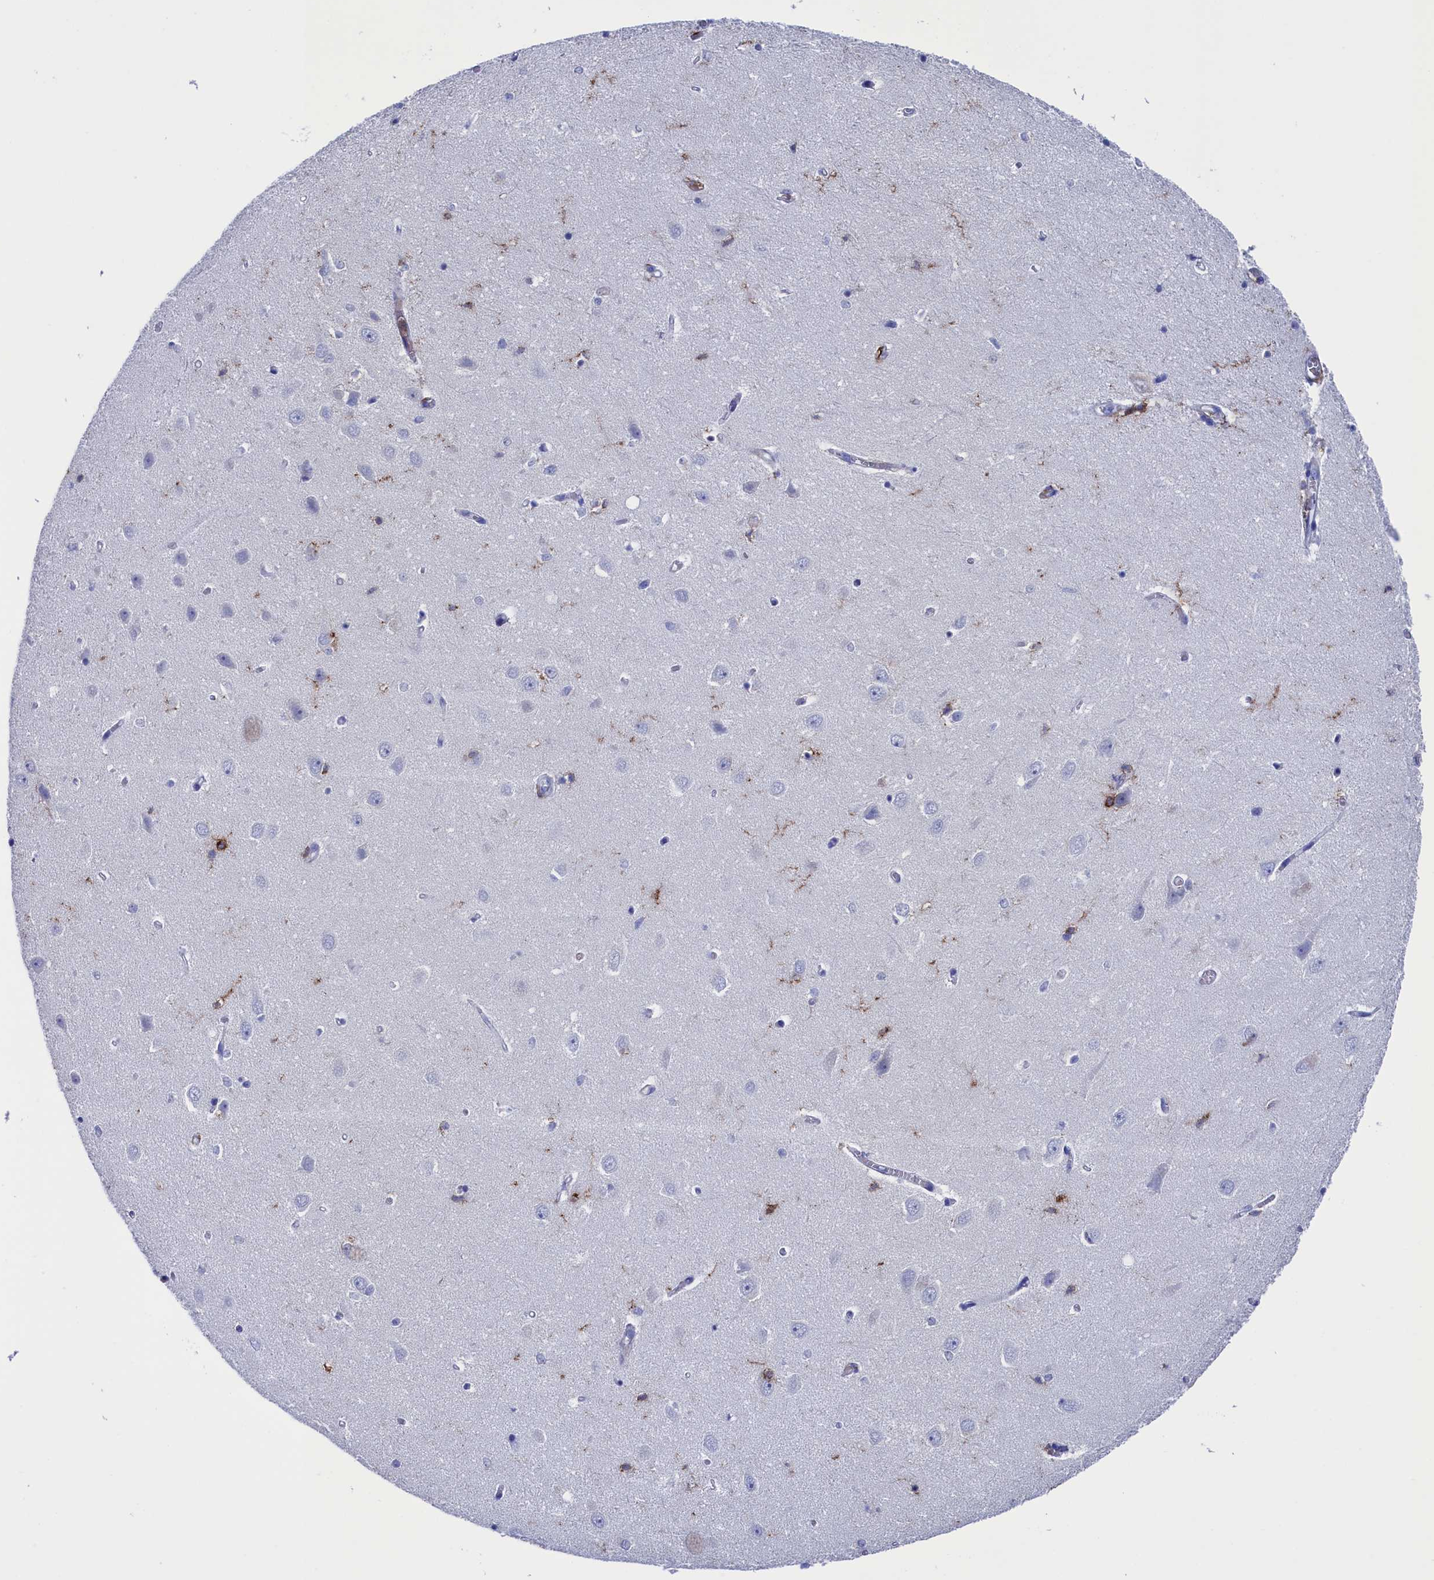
{"staining": {"intensity": "moderate", "quantity": "<25%", "location": "cytoplasmic/membranous"}, "tissue": "hippocampus", "cell_type": "Glial cells", "image_type": "normal", "snomed": [{"axis": "morphology", "description": "Normal tissue, NOS"}, {"axis": "topography", "description": "Hippocampus"}], "caption": "Hippocampus stained with immunohistochemistry exhibits moderate cytoplasmic/membranous expression in approximately <25% of glial cells. (IHC, brightfield microscopy, high magnification).", "gene": "TYROBP", "patient": {"sex": "female", "age": 64}}